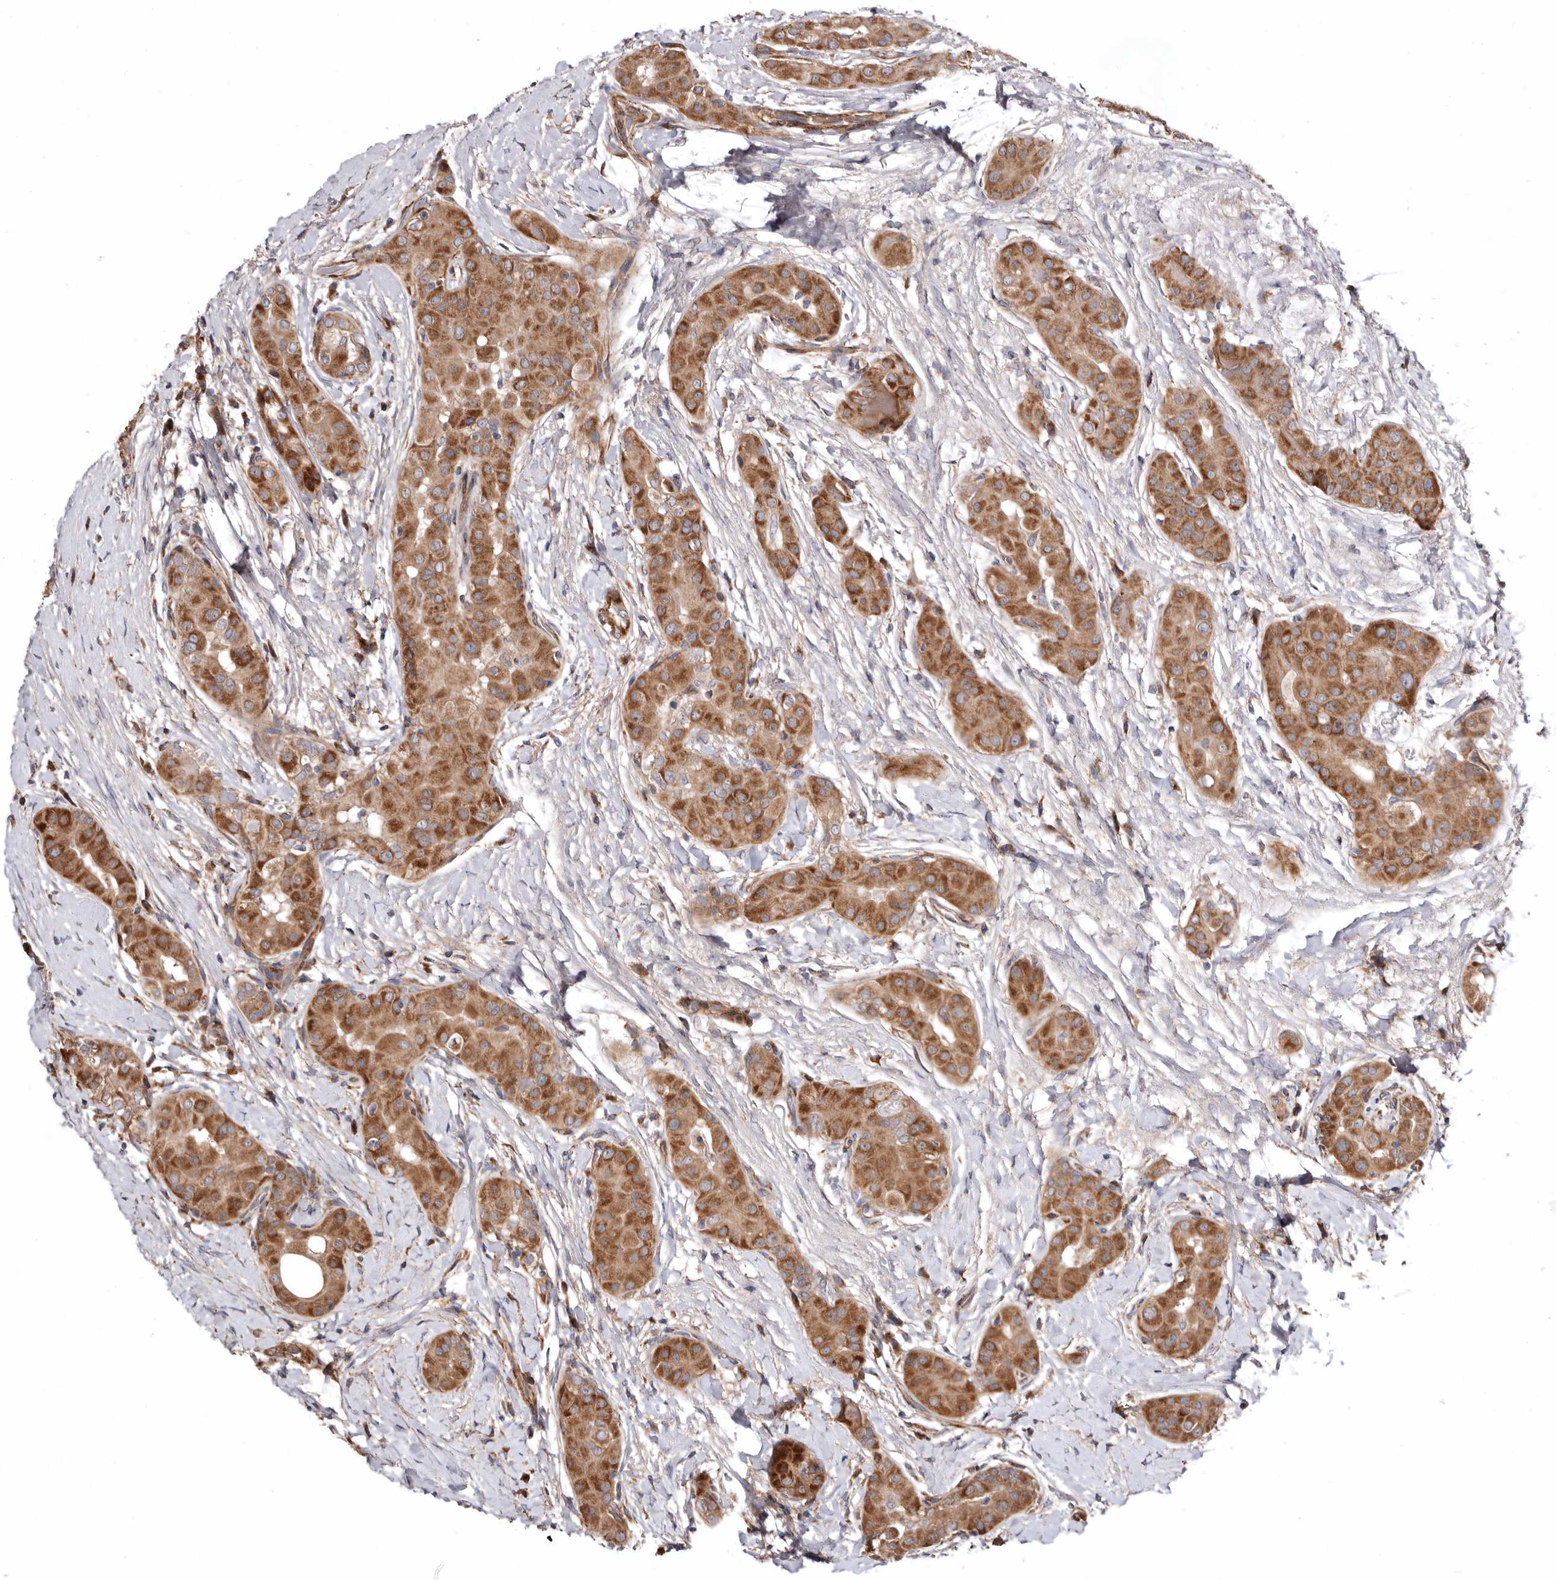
{"staining": {"intensity": "moderate", "quantity": ">75%", "location": "cytoplasmic/membranous"}, "tissue": "thyroid cancer", "cell_type": "Tumor cells", "image_type": "cancer", "snomed": [{"axis": "morphology", "description": "Papillary adenocarcinoma, NOS"}, {"axis": "topography", "description": "Thyroid gland"}], "caption": "There is medium levels of moderate cytoplasmic/membranous expression in tumor cells of papillary adenocarcinoma (thyroid), as demonstrated by immunohistochemical staining (brown color).", "gene": "PROKR1", "patient": {"sex": "male", "age": 33}}